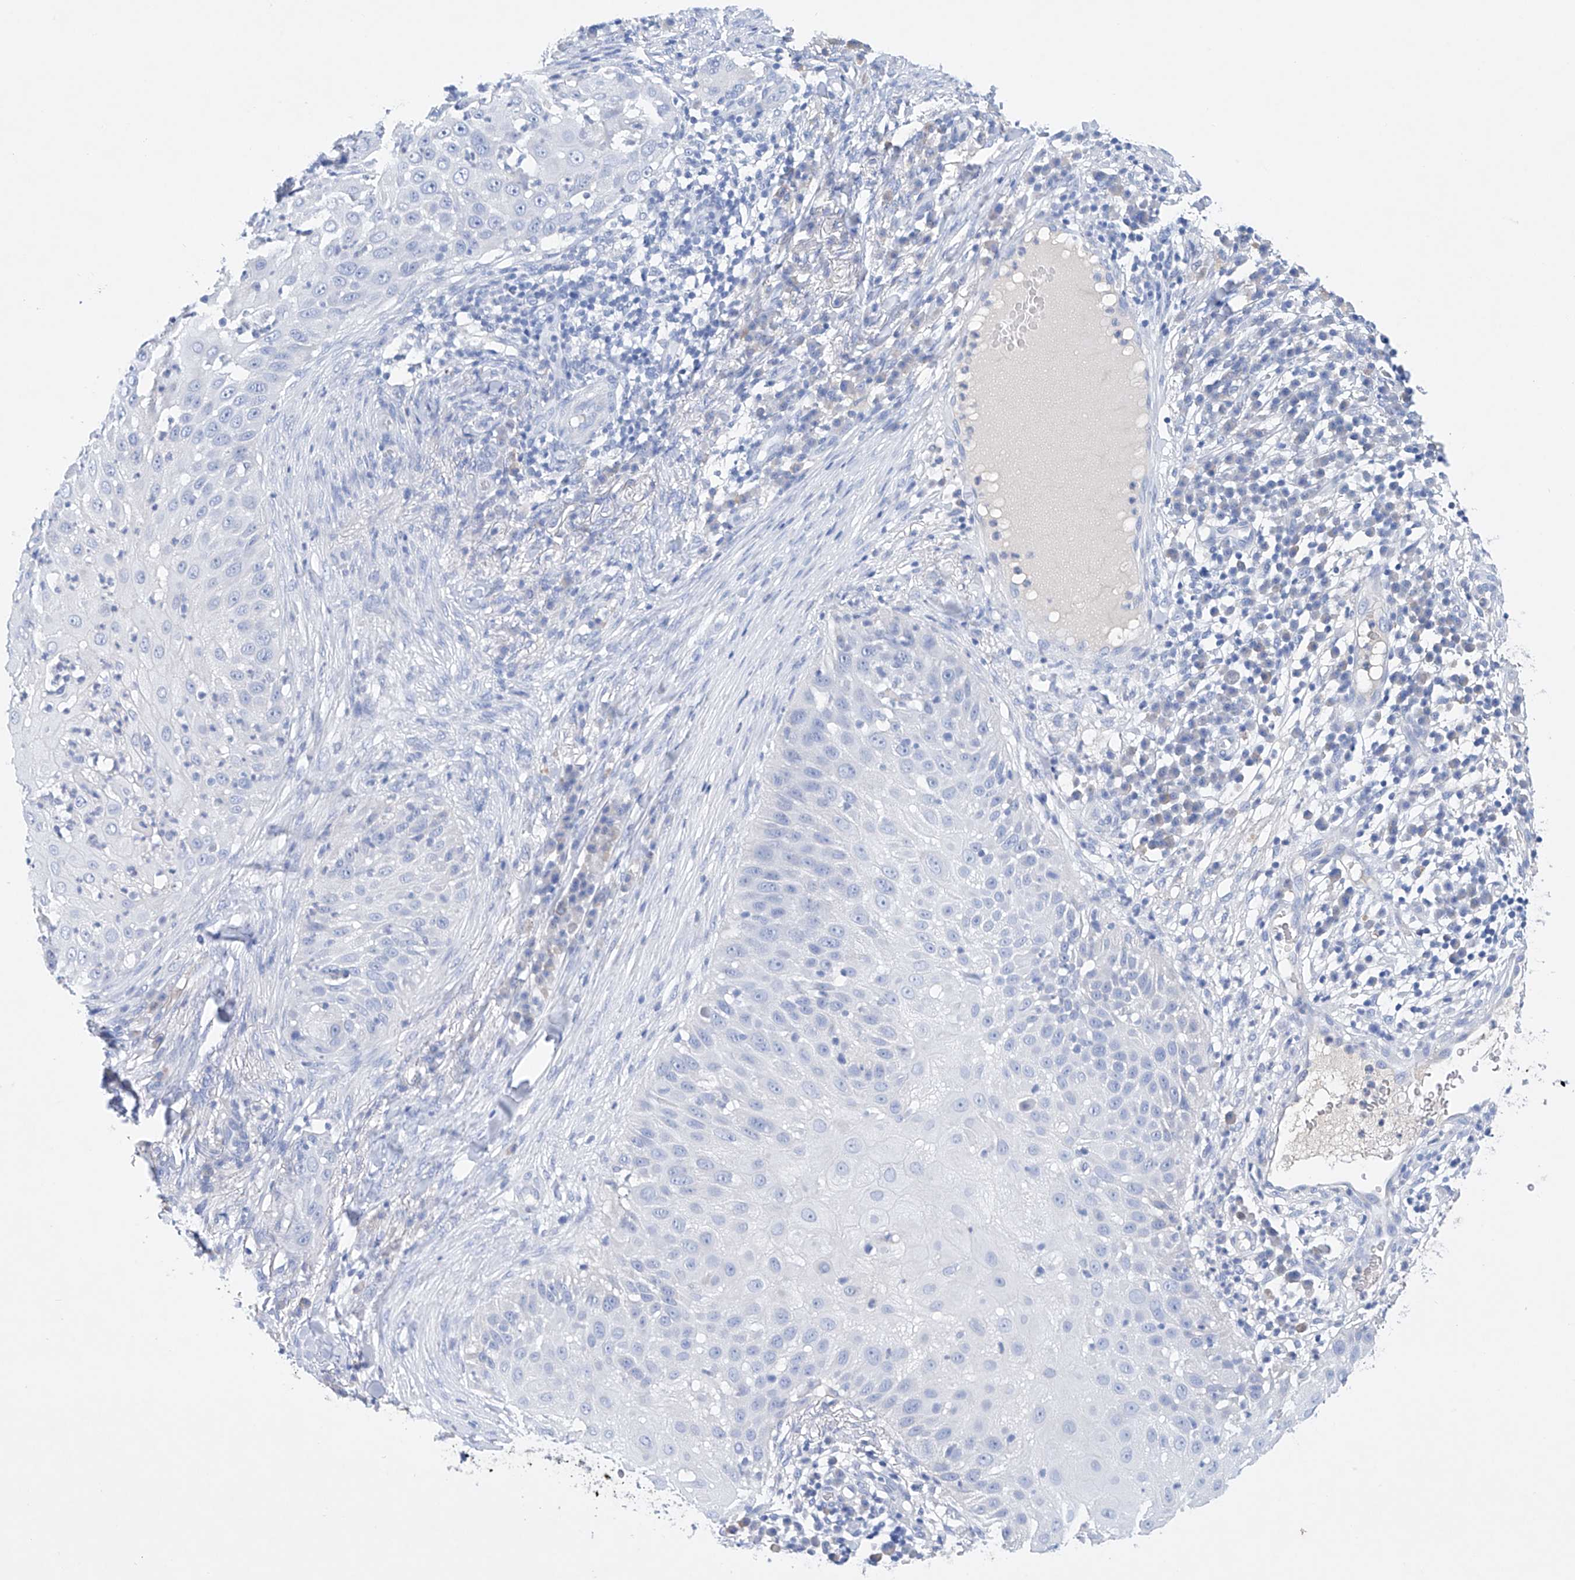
{"staining": {"intensity": "negative", "quantity": "none", "location": "none"}, "tissue": "skin cancer", "cell_type": "Tumor cells", "image_type": "cancer", "snomed": [{"axis": "morphology", "description": "Squamous cell carcinoma, NOS"}, {"axis": "topography", "description": "Skin"}], "caption": "Immunohistochemistry (IHC) micrograph of squamous cell carcinoma (skin) stained for a protein (brown), which demonstrates no positivity in tumor cells.", "gene": "LURAP1", "patient": {"sex": "female", "age": 44}}